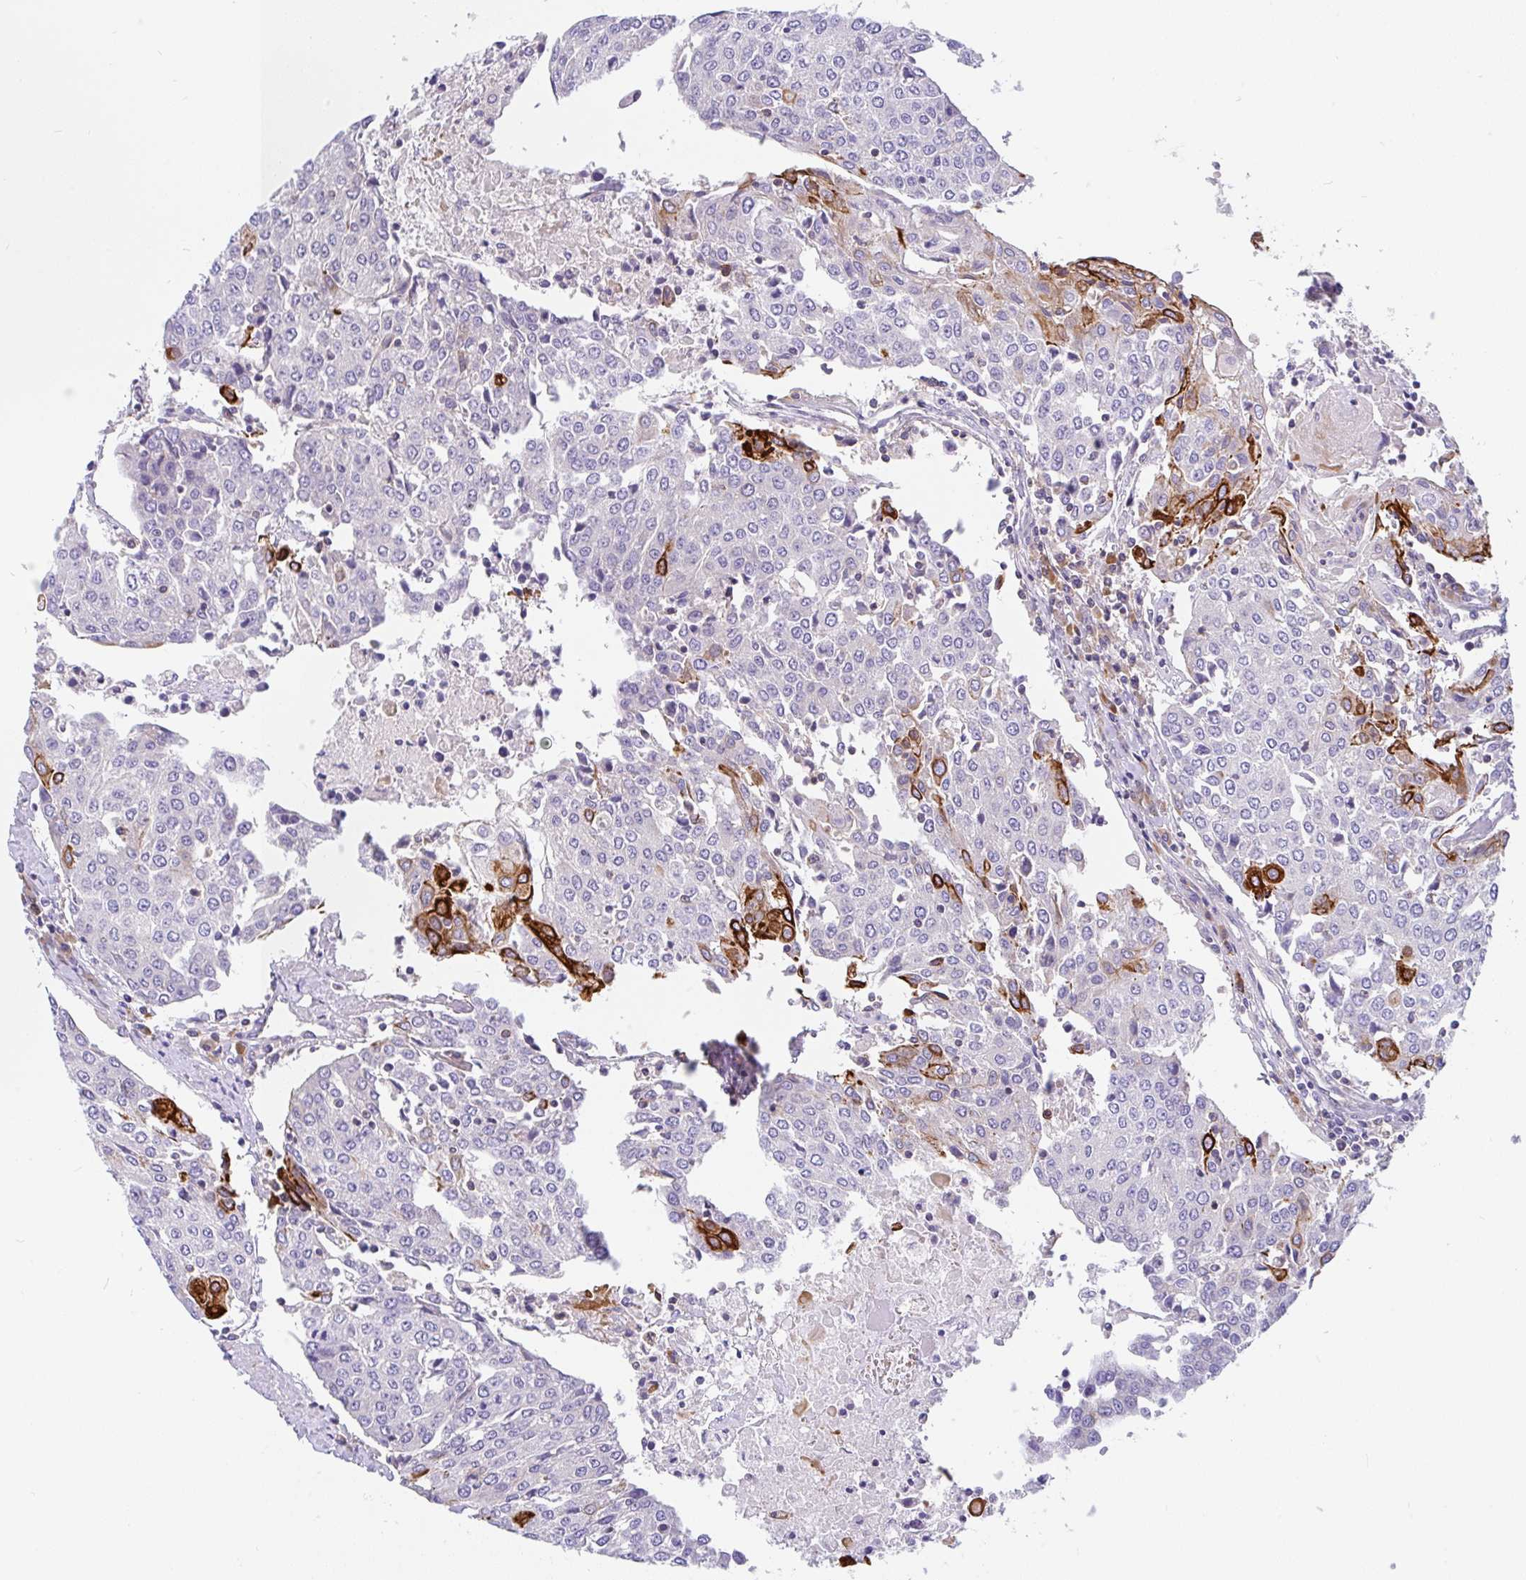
{"staining": {"intensity": "strong", "quantity": "<25%", "location": "cytoplasmic/membranous"}, "tissue": "urothelial cancer", "cell_type": "Tumor cells", "image_type": "cancer", "snomed": [{"axis": "morphology", "description": "Urothelial carcinoma, High grade"}, {"axis": "topography", "description": "Urinary bladder"}], "caption": "Brown immunohistochemical staining in urothelial cancer demonstrates strong cytoplasmic/membranous staining in approximately <25% of tumor cells. (Stains: DAB in brown, nuclei in blue, Microscopy: brightfield microscopy at high magnification).", "gene": "LRRC26", "patient": {"sex": "female", "age": 85}}